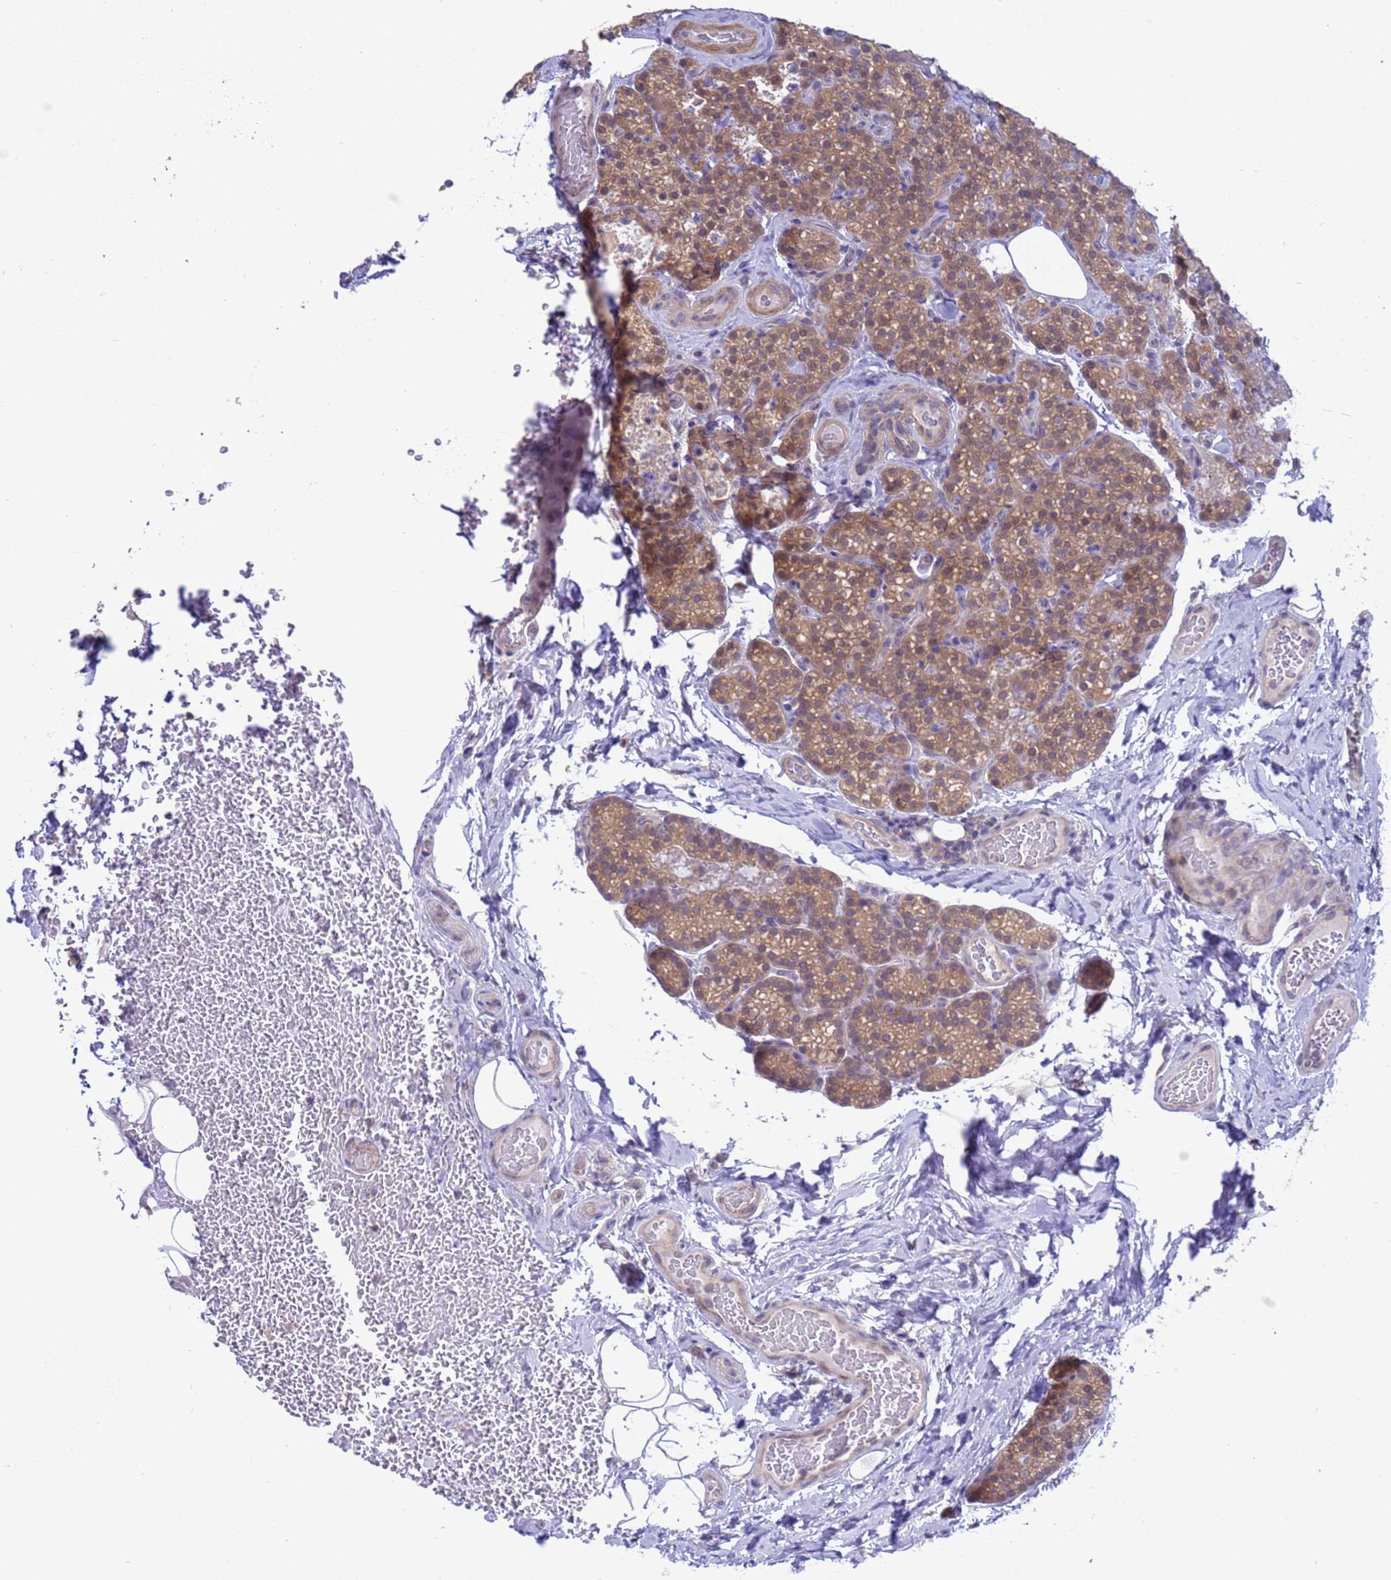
{"staining": {"intensity": "moderate", "quantity": ">75%", "location": "cytoplasmic/membranous"}, "tissue": "parathyroid gland", "cell_type": "Glandular cells", "image_type": "normal", "snomed": [{"axis": "morphology", "description": "Normal tissue, NOS"}, {"axis": "topography", "description": "Parathyroid gland"}], "caption": "Brown immunohistochemical staining in normal parathyroid gland displays moderate cytoplasmic/membranous expression in approximately >75% of glandular cells.", "gene": "ZNF461", "patient": {"sex": "female", "age": 45}}